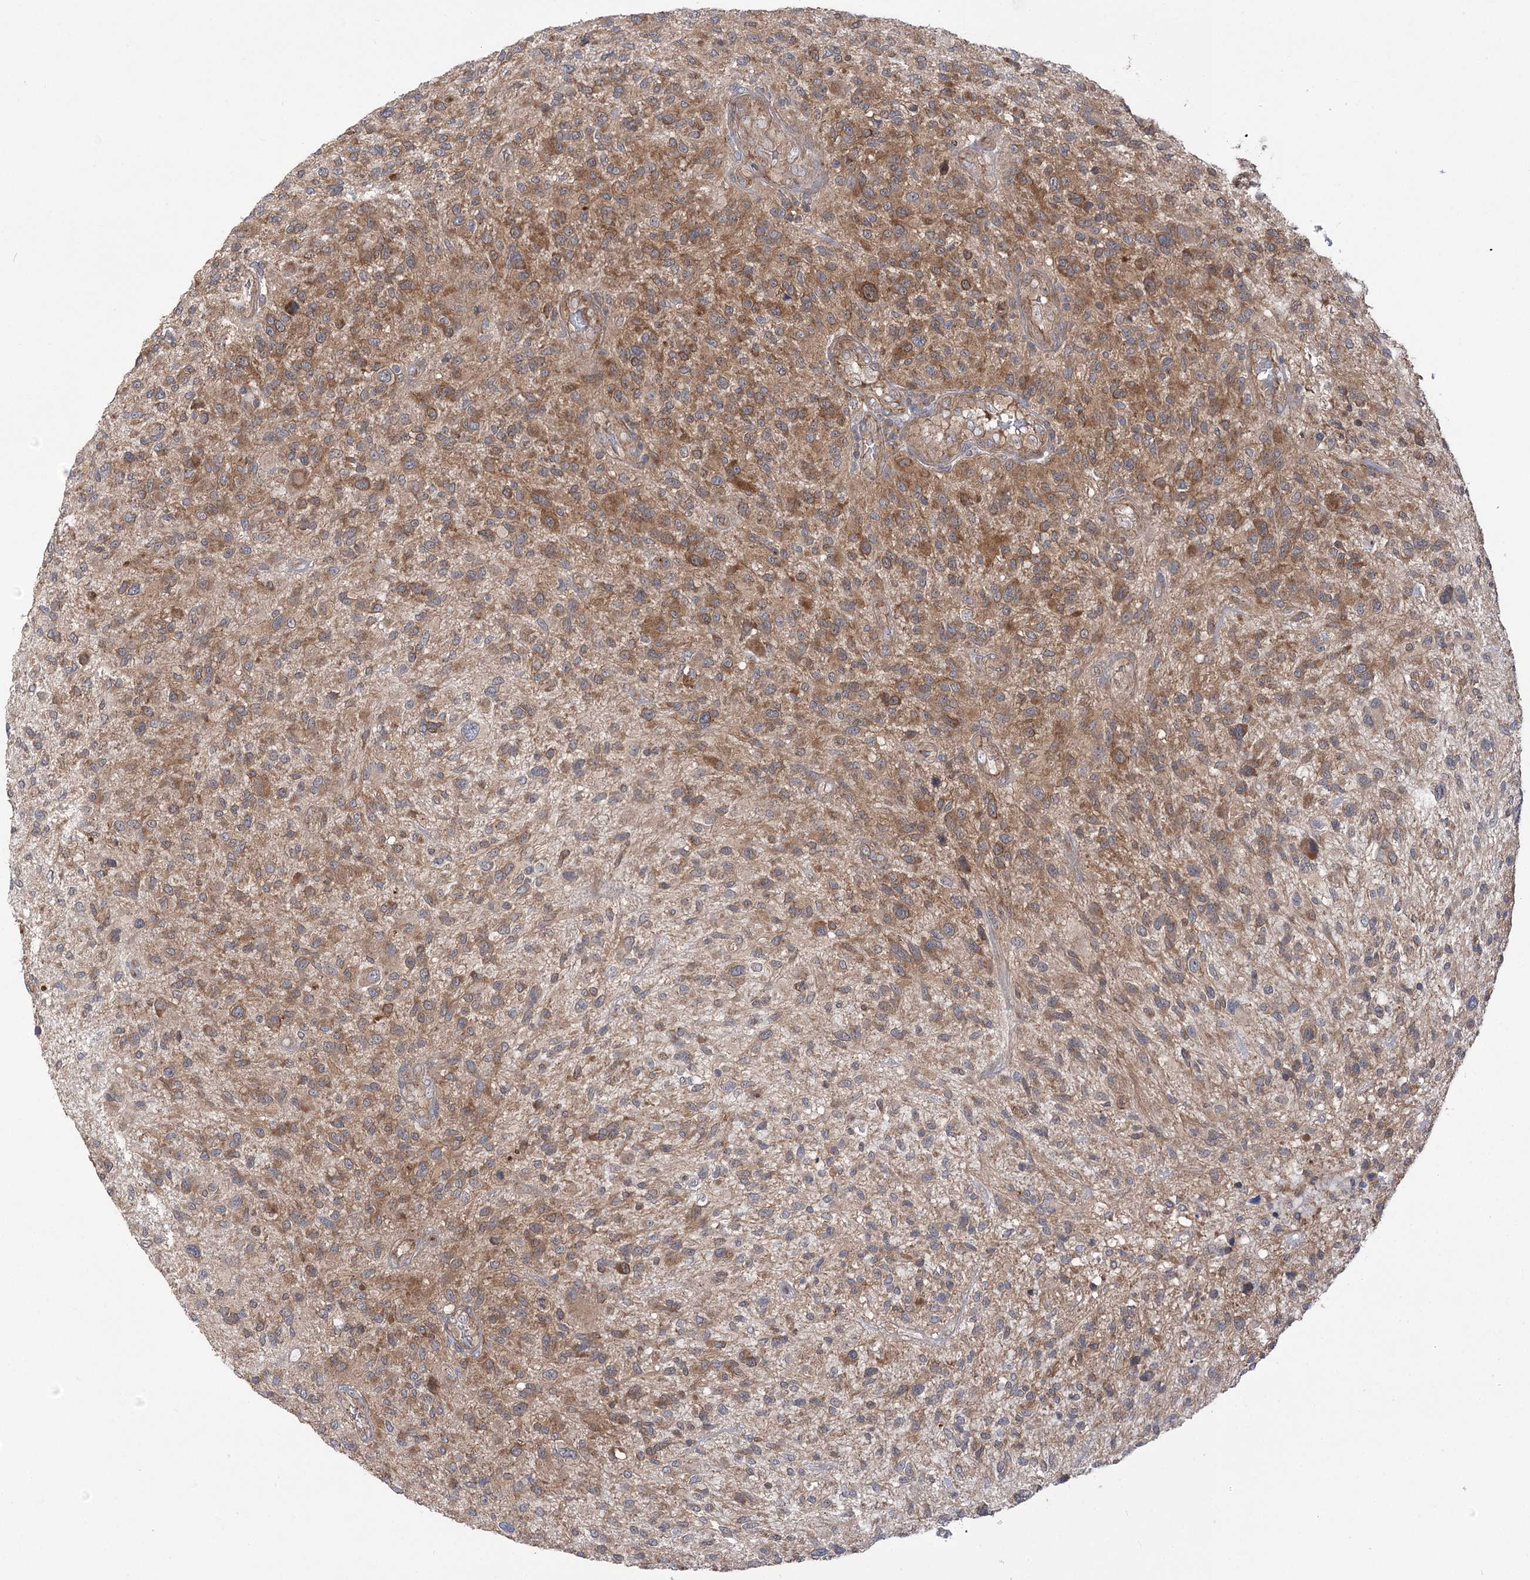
{"staining": {"intensity": "moderate", "quantity": "25%-75%", "location": "cytoplasmic/membranous"}, "tissue": "glioma", "cell_type": "Tumor cells", "image_type": "cancer", "snomed": [{"axis": "morphology", "description": "Glioma, malignant, High grade"}, {"axis": "topography", "description": "Brain"}], "caption": "Glioma was stained to show a protein in brown. There is medium levels of moderate cytoplasmic/membranous staining in about 25%-75% of tumor cells. (IHC, brightfield microscopy, high magnification).", "gene": "VPS37B", "patient": {"sex": "male", "age": 47}}